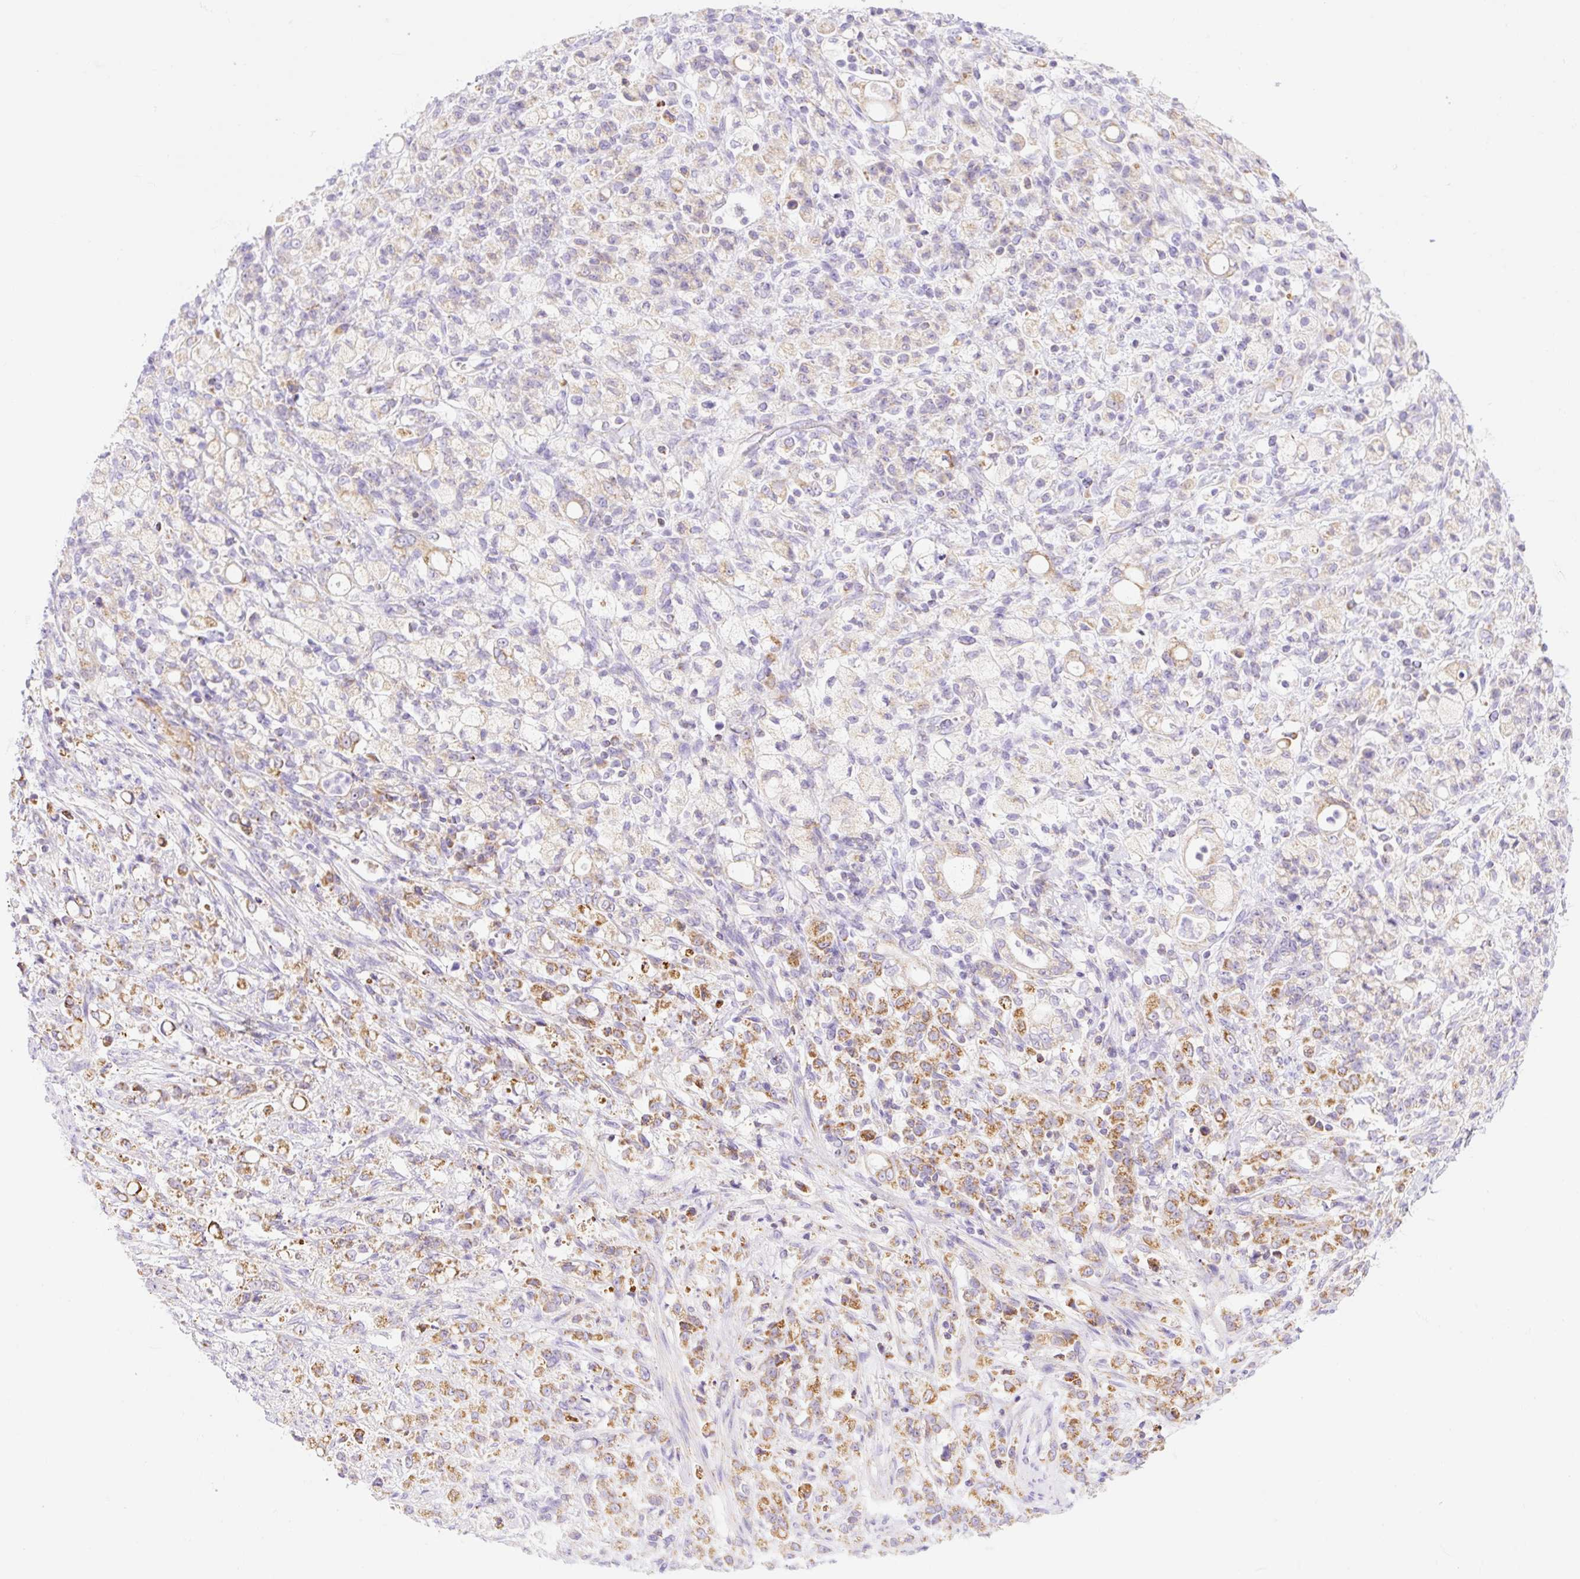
{"staining": {"intensity": "moderate", "quantity": "25%-75%", "location": "cytoplasmic/membranous"}, "tissue": "stomach cancer", "cell_type": "Tumor cells", "image_type": "cancer", "snomed": [{"axis": "morphology", "description": "Adenocarcinoma, NOS"}, {"axis": "topography", "description": "Stomach"}], "caption": "Approximately 25%-75% of tumor cells in adenocarcinoma (stomach) show moderate cytoplasmic/membranous protein staining as visualized by brown immunohistochemical staining.", "gene": "ETNK2", "patient": {"sex": "female", "age": 60}}